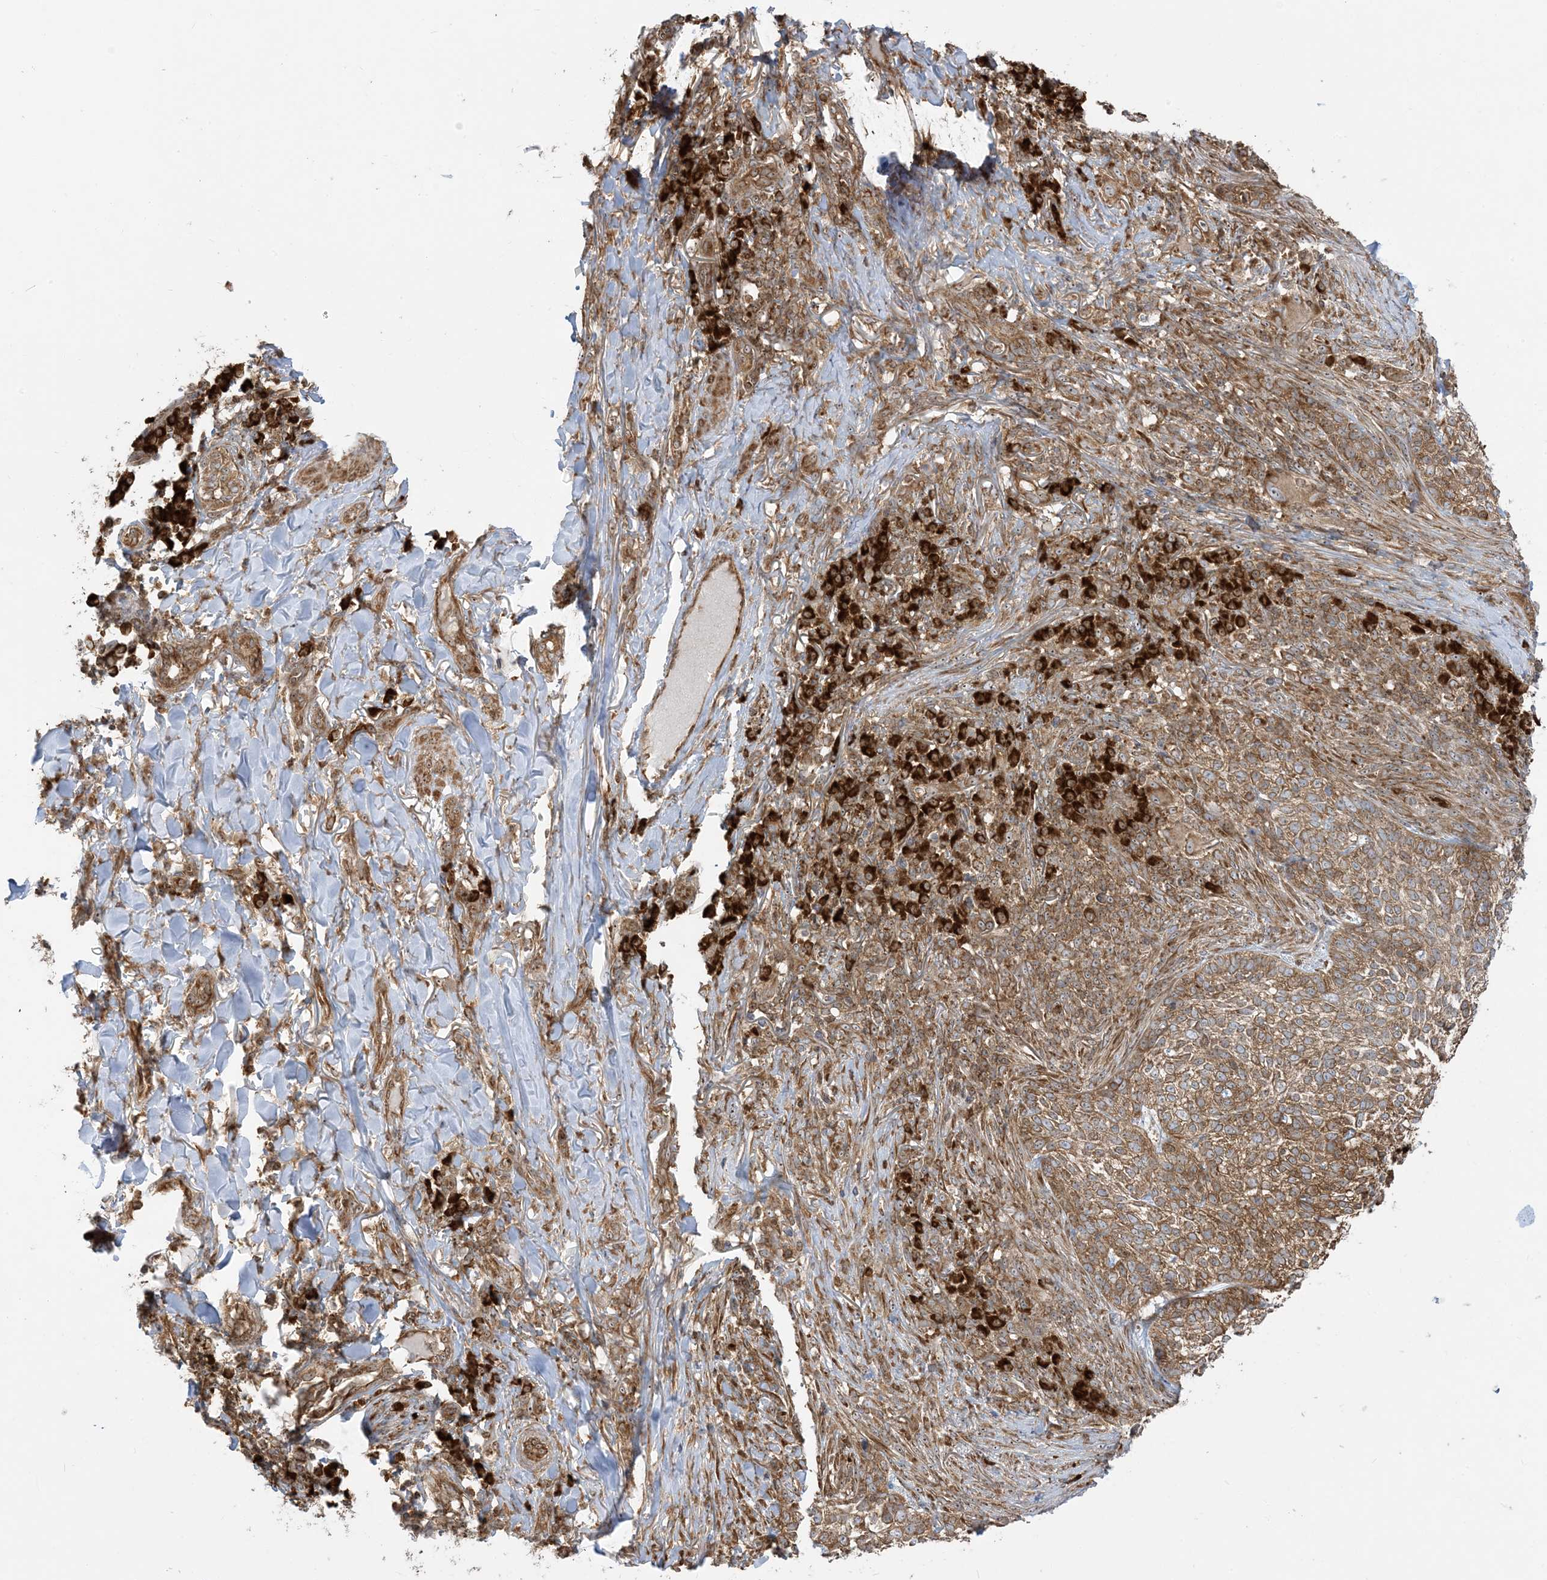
{"staining": {"intensity": "strong", "quantity": "25%-75%", "location": "cytoplasmic/membranous,nuclear"}, "tissue": "skin cancer", "cell_type": "Tumor cells", "image_type": "cancer", "snomed": [{"axis": "morphology", "description": "Basal cell carcinoma"}, {"axis": "topography", "description": "Skin"}], "caption": "Protein expression analysis of basal cell carcinoma (skin) exhibits strong cytoplasmic/membranous and nuclear expression in approximately 25%-75% of tumor cells. Nuclei are stained in blue.", "gene": "SRP72", "patient": {"sex": "female", "age": 64}}